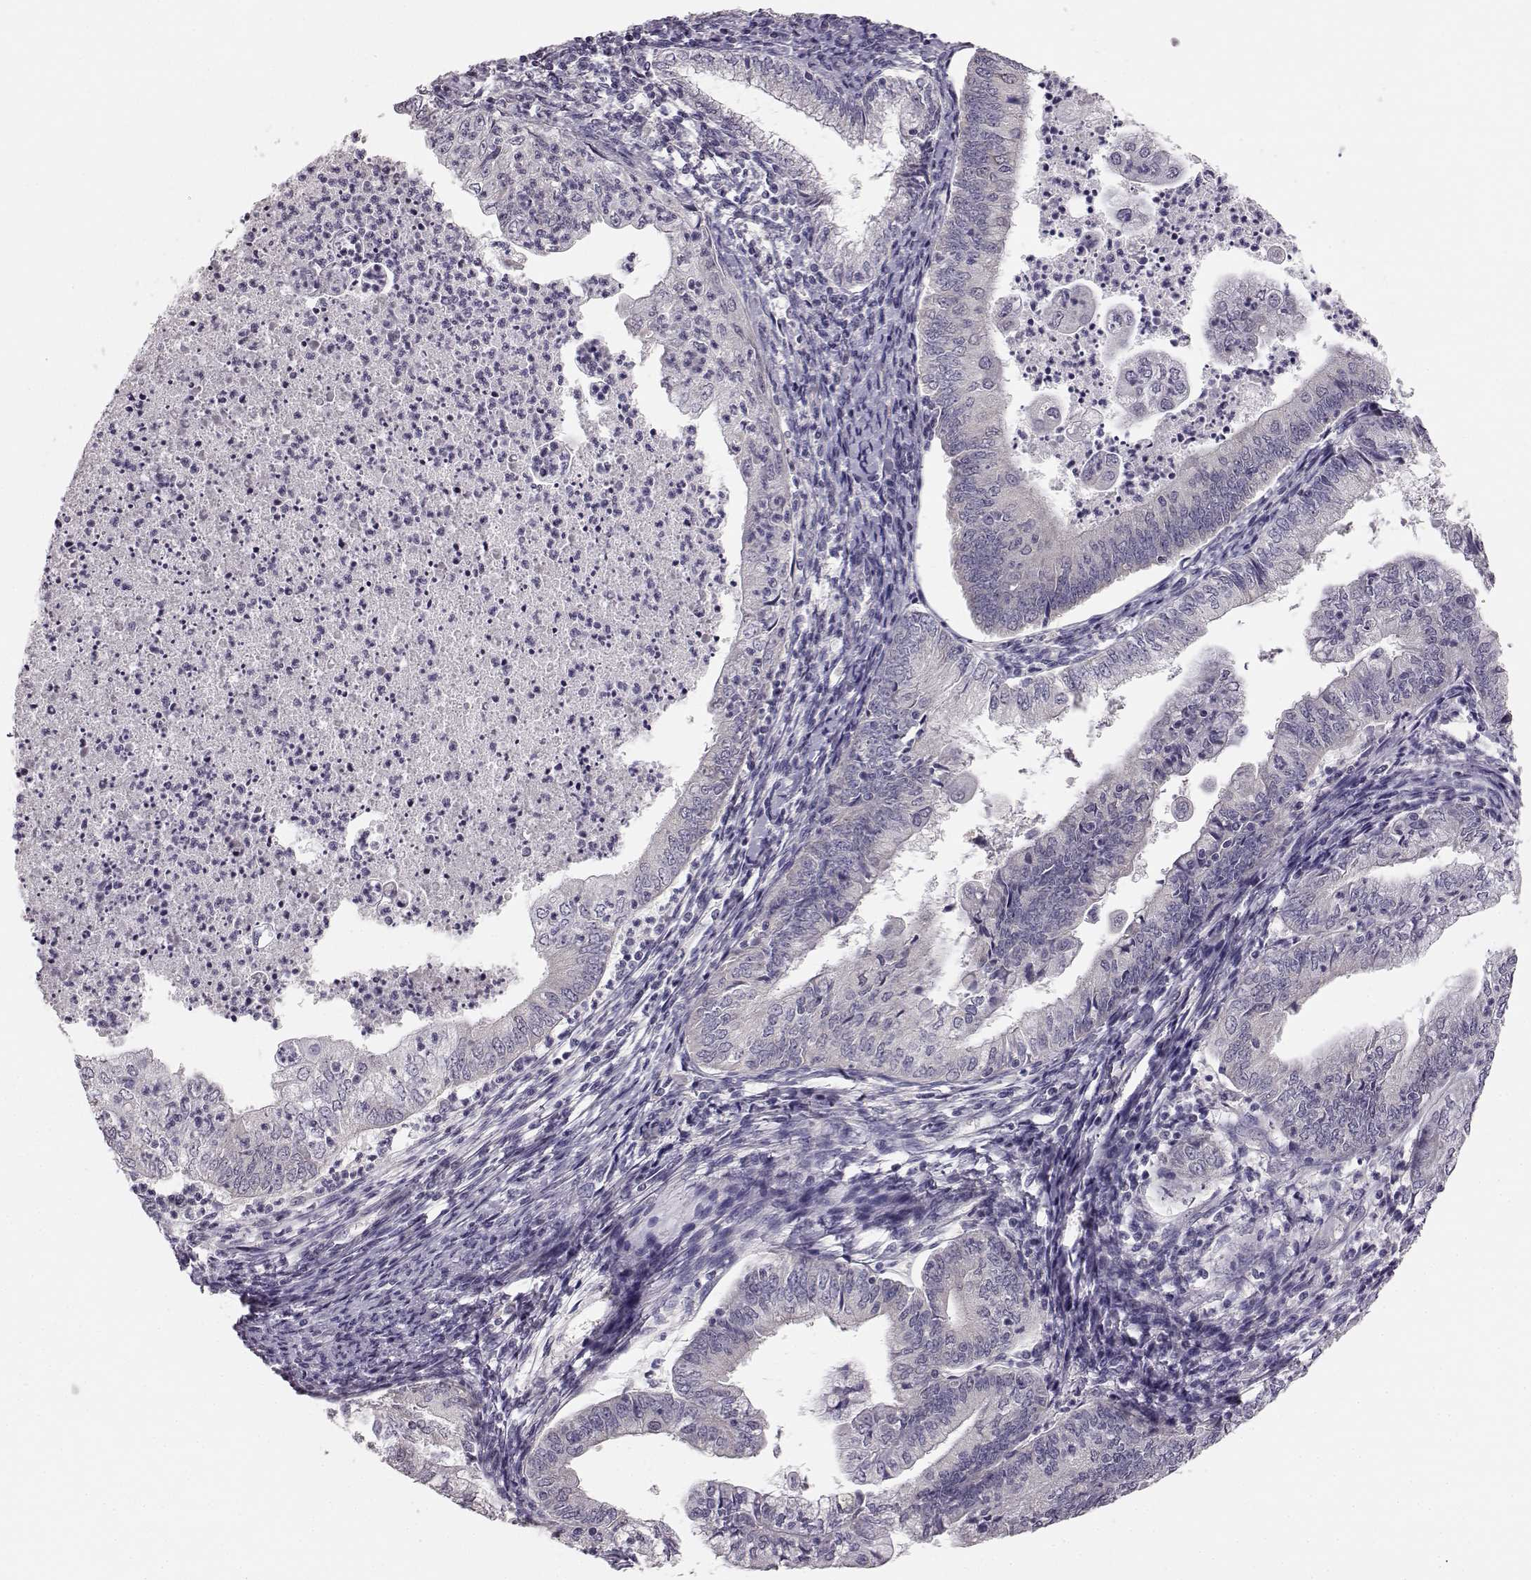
{"staining": {"intensity": "negative", "quantity": "none", "location": "none"}, "tissue": "endometrial cancer", "cell_type": "Tumor cells", "image_type": "cancer", "snomed": [{"axis": "morphology", "description": "Adenocarcinoma, NOS"}, {"axis": "topography", "description": "Endometrium"}], "caption": "A micrograph of endometrial cancer (adenocarcinoma) stained for a protein displays no brown staining in tumor cells.", "gene": "BFSP2", "patient": {"sex": "female", "age": 55}}